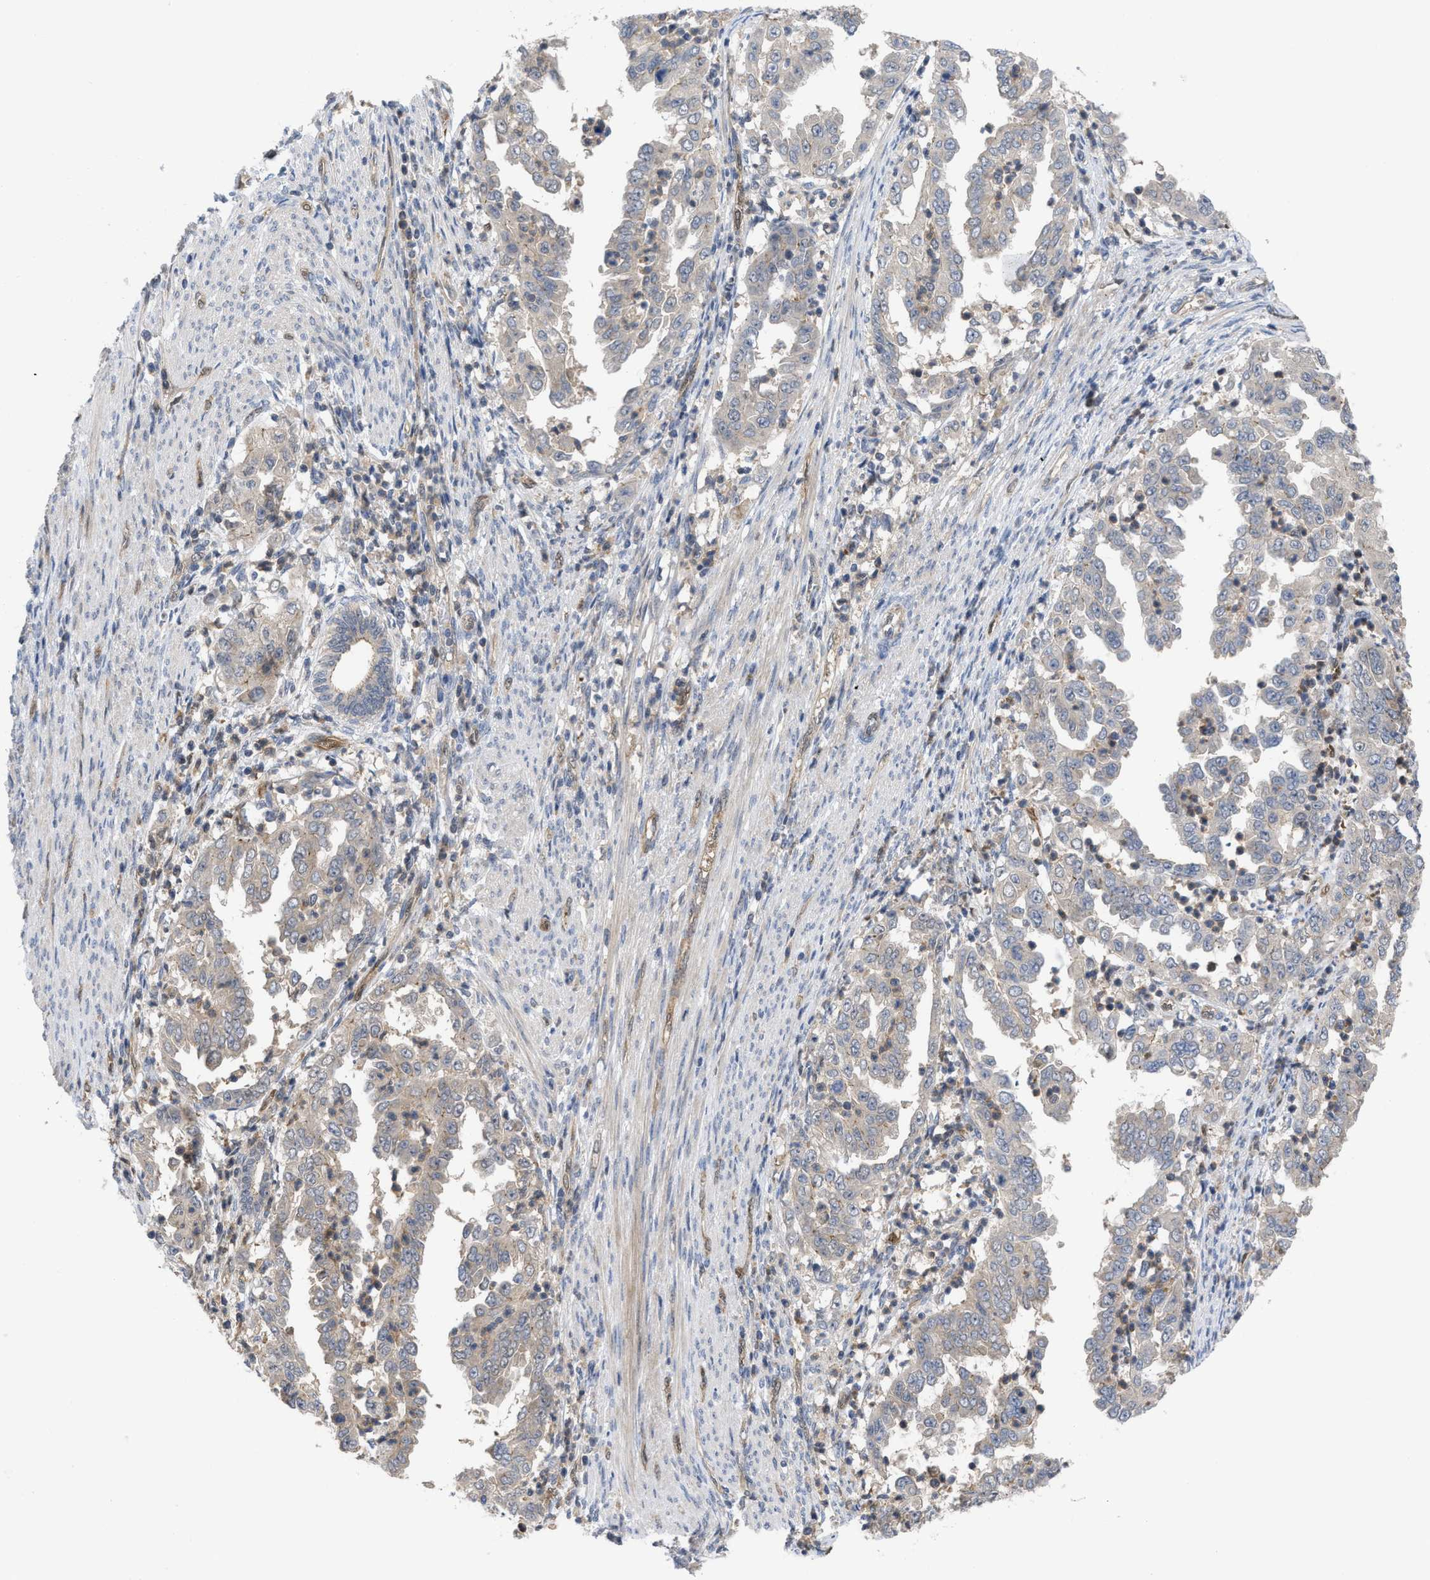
{"staining": {"intensity": "negative", "quantity": "none", "location": "none"}, "tissue": "endometrial cancer", "cell_type": "Tumor cells", "image_type": "cancer", "snomed": [{"axis": "morphology", "description": "Adenocarcinoma, NOS"}, {"axis": "topography", "description": "Endometrium"}], "caption": "The photomicrograph shows no significant expression in tumor cells of adenocarcinoma (endometrial). Nuclei are stained in blue.", "gene": "LDAF1", "patient": {"sex": "female", "age": 85}}